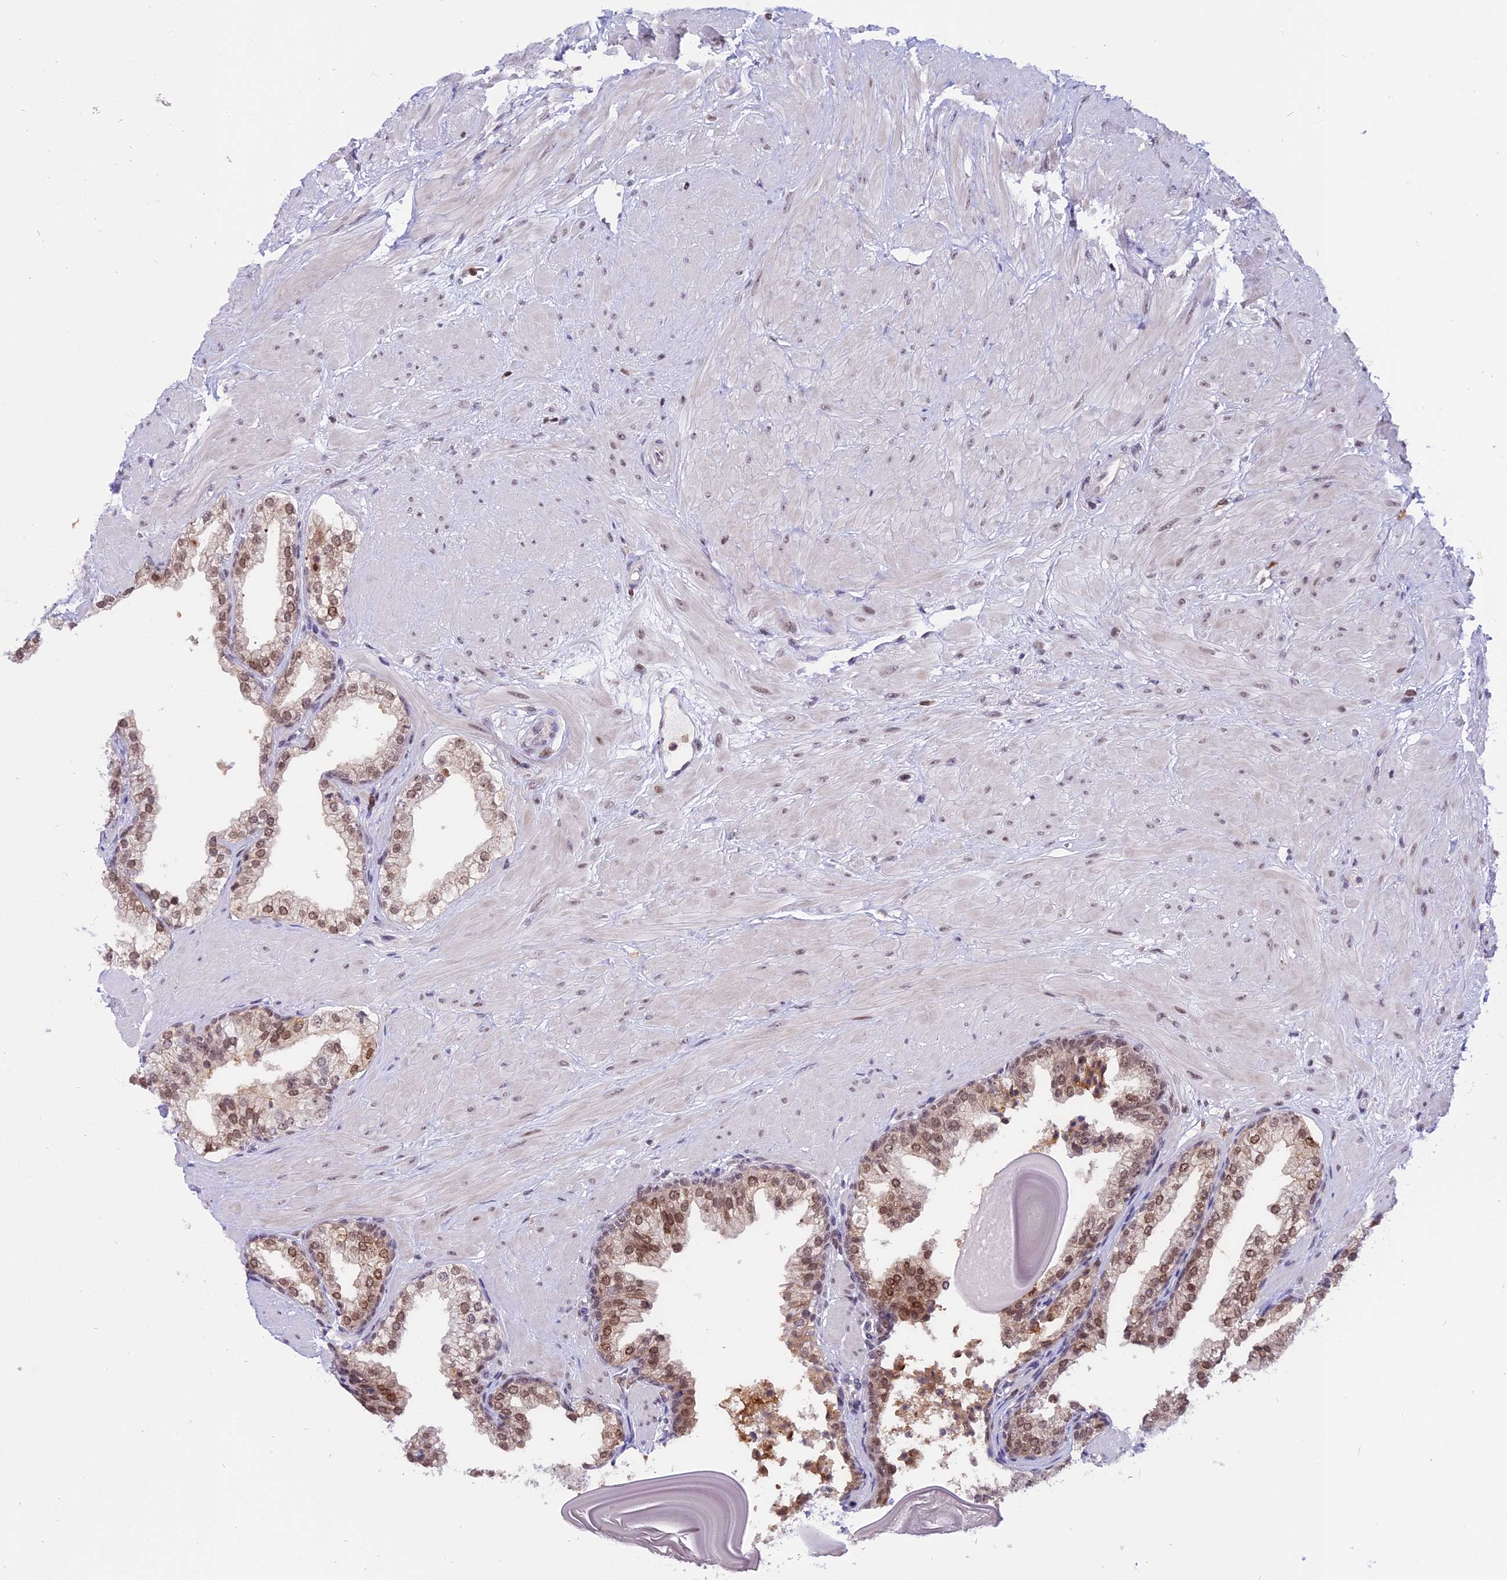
{"staining": {"intensity": "moderate", "quantity": "25%-75%", "location": "nuclear"}, "tissue": "prostate", "cell_type": "Glandular cells", "image_type": "normal", "snomed": [{"axis": "morphology", "description": "Normal tissue, NOS"}, {"axis": "topography", "description": "Prostate"}], "caption": "Immunohistochemical staining of unremarkable human prostate demonstrates medium levels of moderate nuclear positivity in approximately 25%-75% of glandular cells.", "gene": "TADA3", "patient": {"sex": "male", "age": 48}}